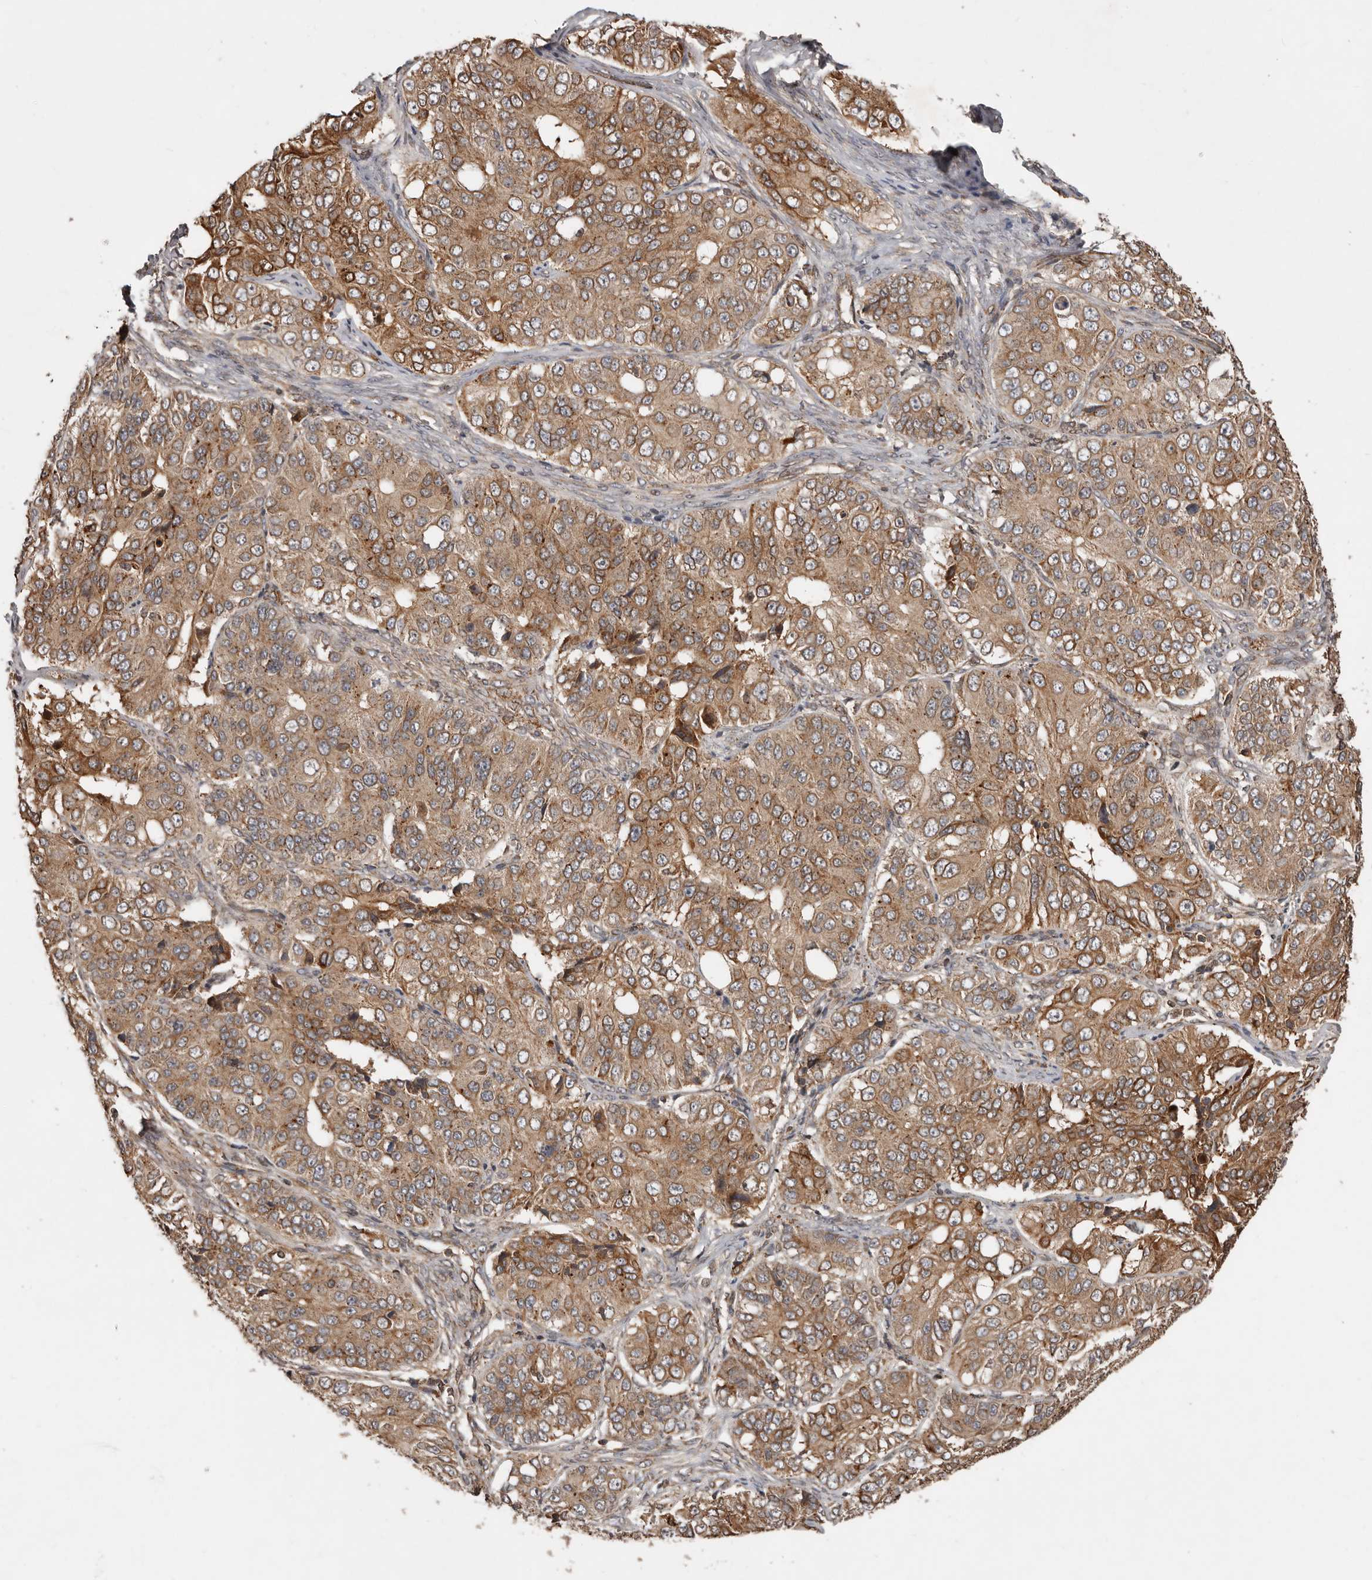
{"staining": {"intensity": "moderate", "quantity": ">75%", "location": "cytoplasmic/membranous"}, "tissue": "ovarian cancer", "cell_type": "Tumor cells", "image_type": "cancer", "snomed": [{"axis": "morphology", "description": "Carcinoma, endometroid"}, {"axis": "topography", "description": "Ovary"}], "caption": "Ovarian cancer (endometroid carcinoma) stained for a protein (brown) reveals moderate cytoplasmic/membranous positive positivity in about >75% of tumor cells.", "gene": "STK36", "patient": {"sex": "female", "age": 51}}